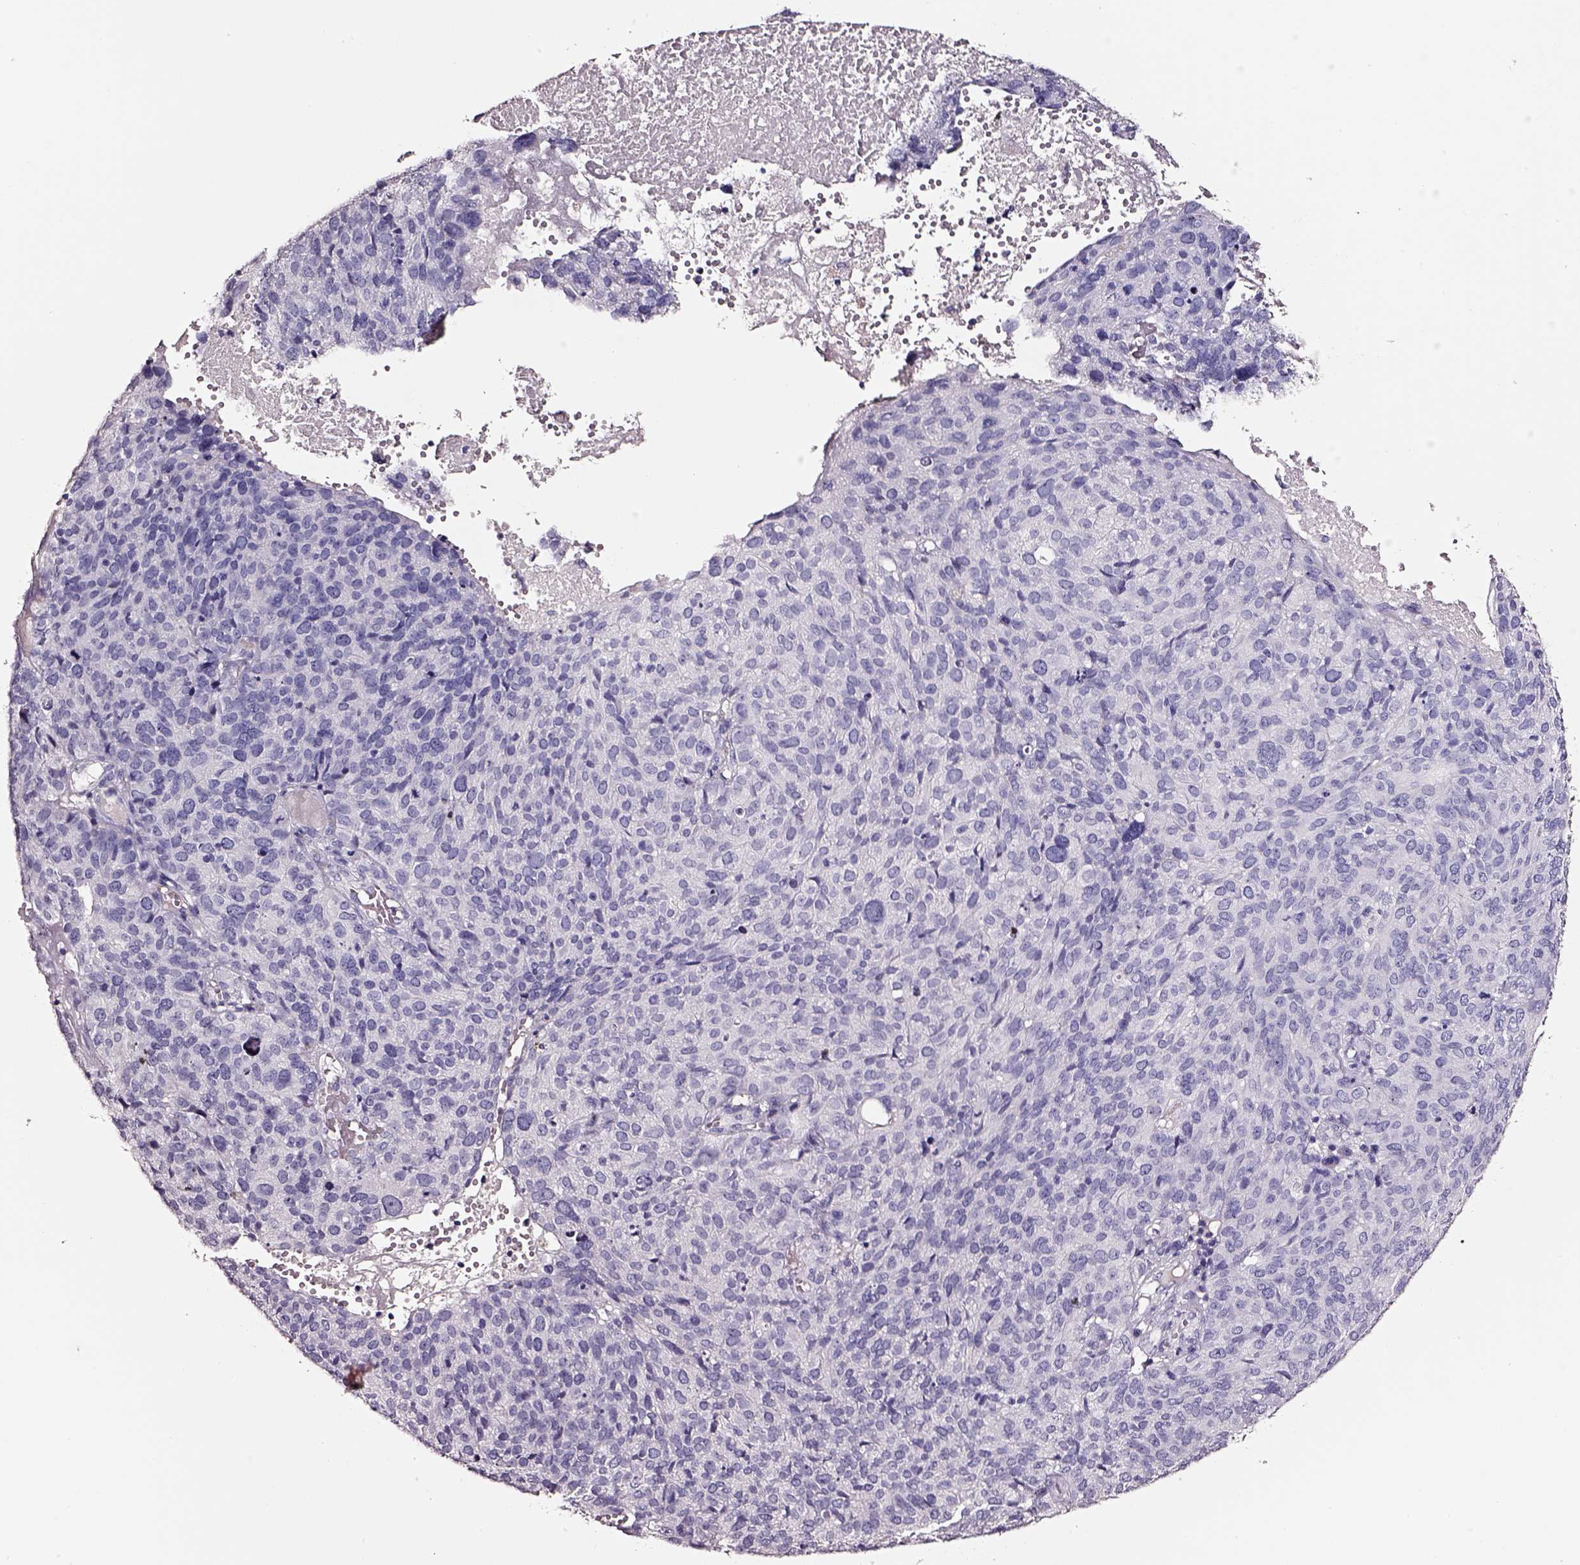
{"staining": {"intensity": "negative", "quantity": "none", "location": "none"}, "tissue": "ovarian cancer", "cell_type": "Tumor cells", "image_type": "cancer", "snomed": [{"axis": "morphology", "description": "Carcinoma, endometroid"}, {"axis": "topography", "description": "Ovary"}], "caption": "There is no significant staining in tumor cells of ovarian cancer.", "gene": "SMIM17", "patient": {"sex": "female", "age": 58}}